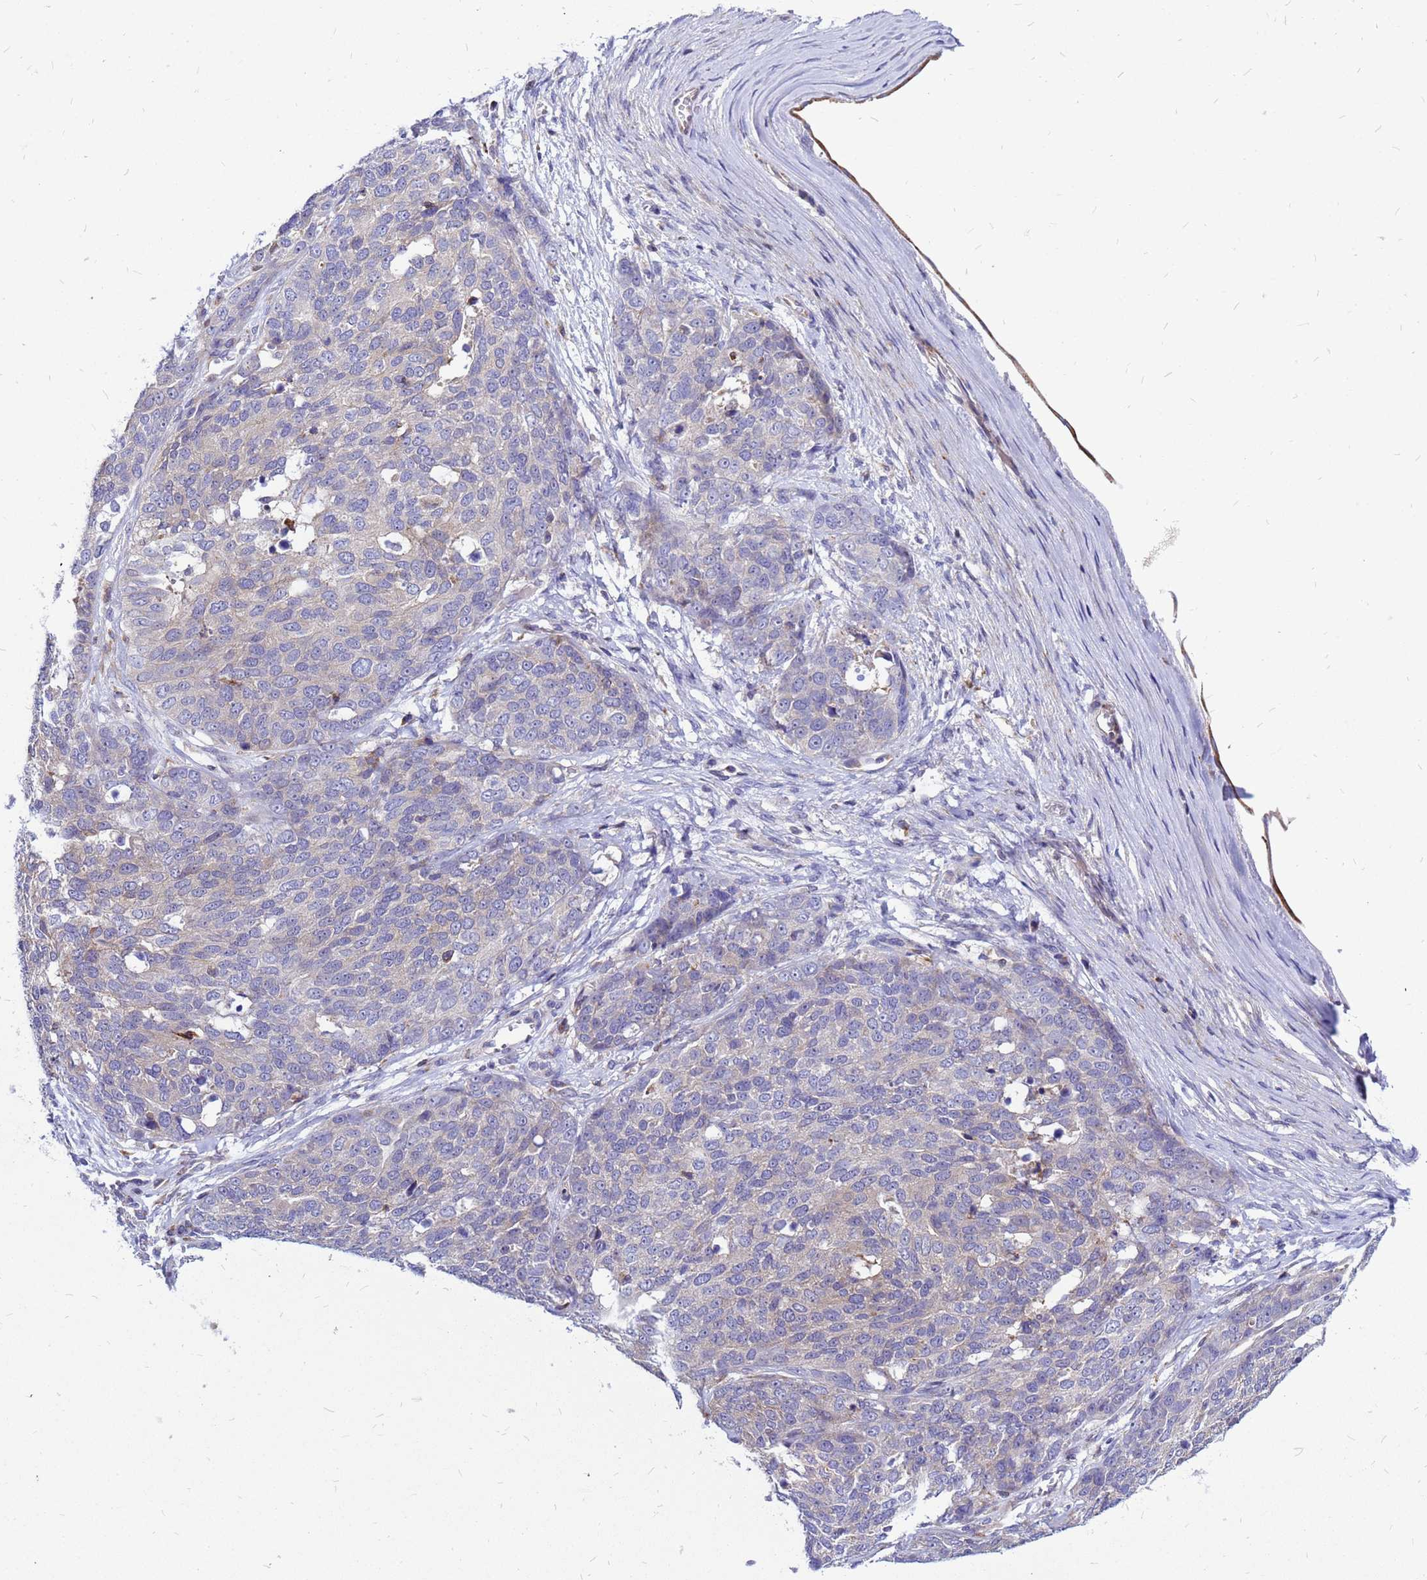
{"staining": {"intensity": "negative", "quantity": "none", "location": "none"}, "tissue": "ovarian cancer", "cell_type": "Tumor cells", "image_type": "cancer", "snomed": [{"axis": "morphology", "description": "Cystadenocarcinoma, serous, NOS"}, {"axis": "topography", "description": "Ovary"}], "caption": "Immunohistochemical staining of human serous cystadenocarcinoma (ovarian) demonstrates no significant expression in tumor cells. The staining is performed using DAB brown chromogen with nuclei counter-stained in using hematoxylin.", "gene": "FHIP1A", "patient": {"sex": "female", "age": 44}}